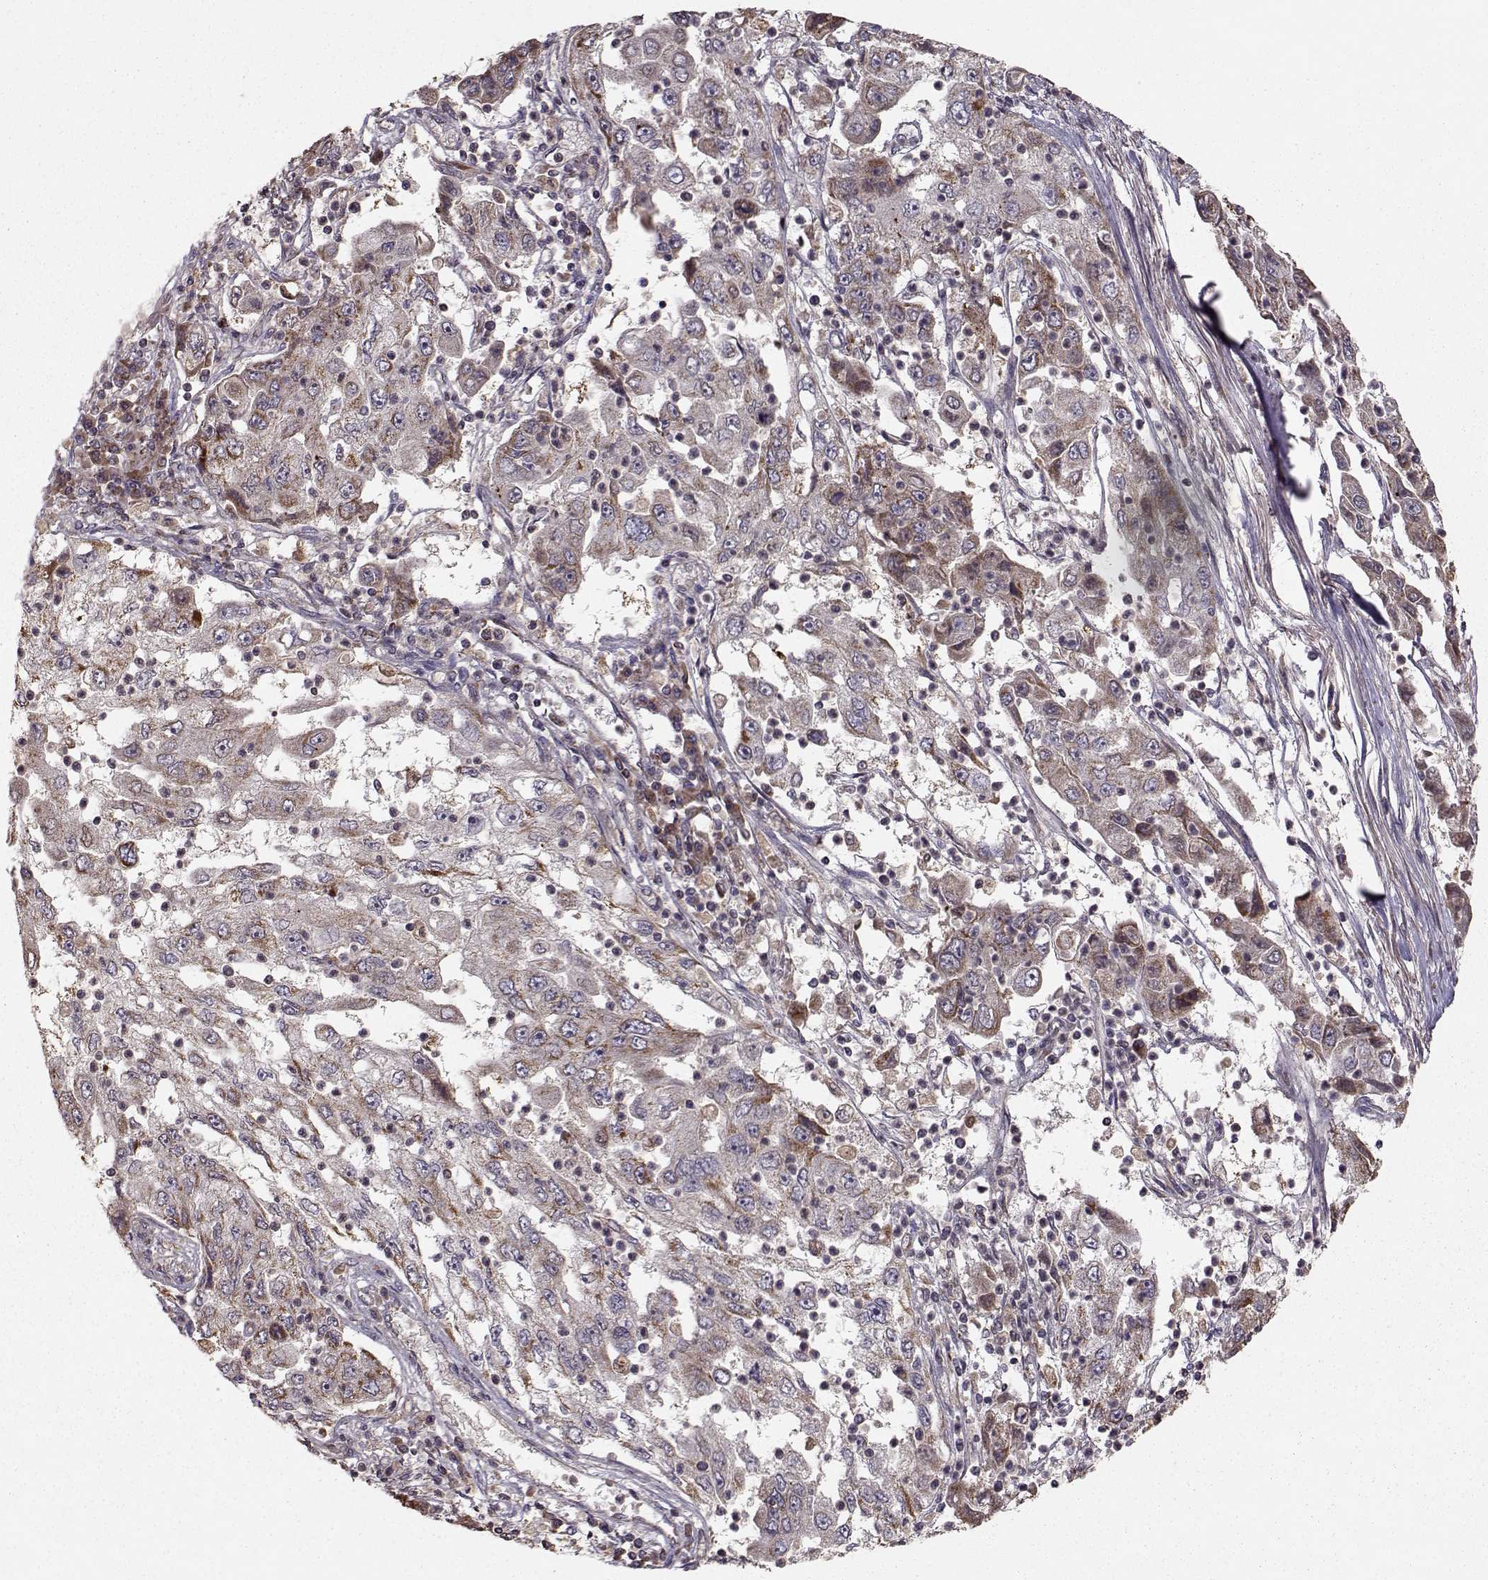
{"staining": {"intensity": "moderate", "quantity": ">75%", "location": "cytoplasmic/membranous"}, "tissue": "cervical cancer", "cell_type": "Tumor cells", "image_type": "cancer", "snomed": [{"axis": "morphology", "description": "Squamous cell carcinoma, NOS"}, {"axis": "topography", "description": "Cervix"}], "caption": "Tumor cells display moderate cytoplasmic/membranous staining in about >75% of cells in cervical squamous cell carcinoma. (DAB IHC, brown staining for protein, blue staining for nuclei).", "gene": "CMTM3", "patient": {"sex": "female", "age": 36}}